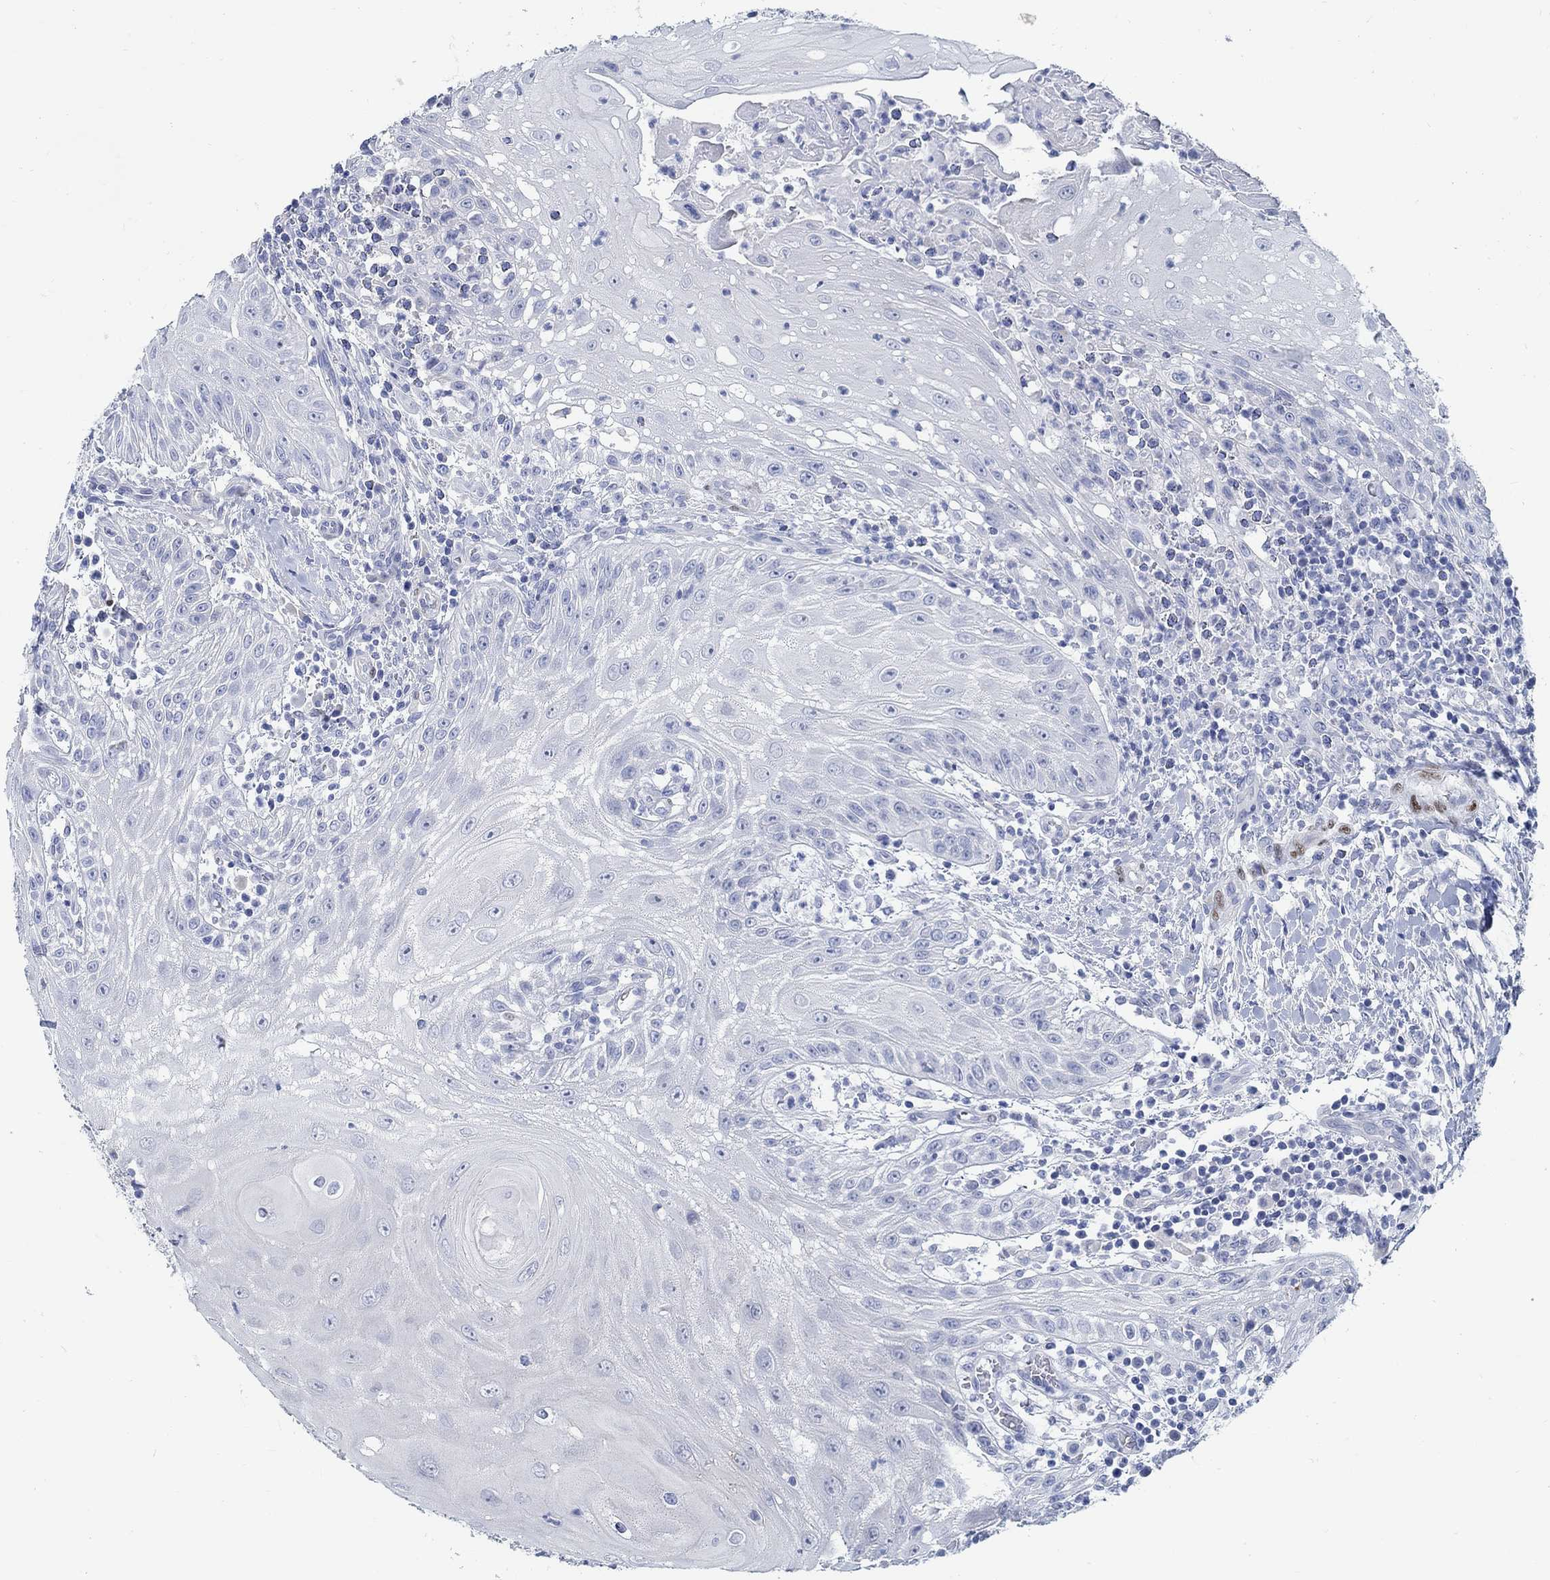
{"staining": {"intensity": "negative", "quantity": "none", "location": "none"}, "tissue": "head and neck cancer", "cell_type": "Tumor cells", "image_type": "cancer", "snomed": [{"axis": "morphology", "description": "Squamous cell carcinoma, NOS"}, {"axis": "topography", "description": "Oral tissue"}, {"axis": "topography", "description": "Head-Neck"}], "caption": "Immunohistochemical staining of head and neck squamous cell carcinoma exhibits no significant positivity in tumor cells.", "gene": "RBM20", "patient": {"sex": "male", "age": 58}}